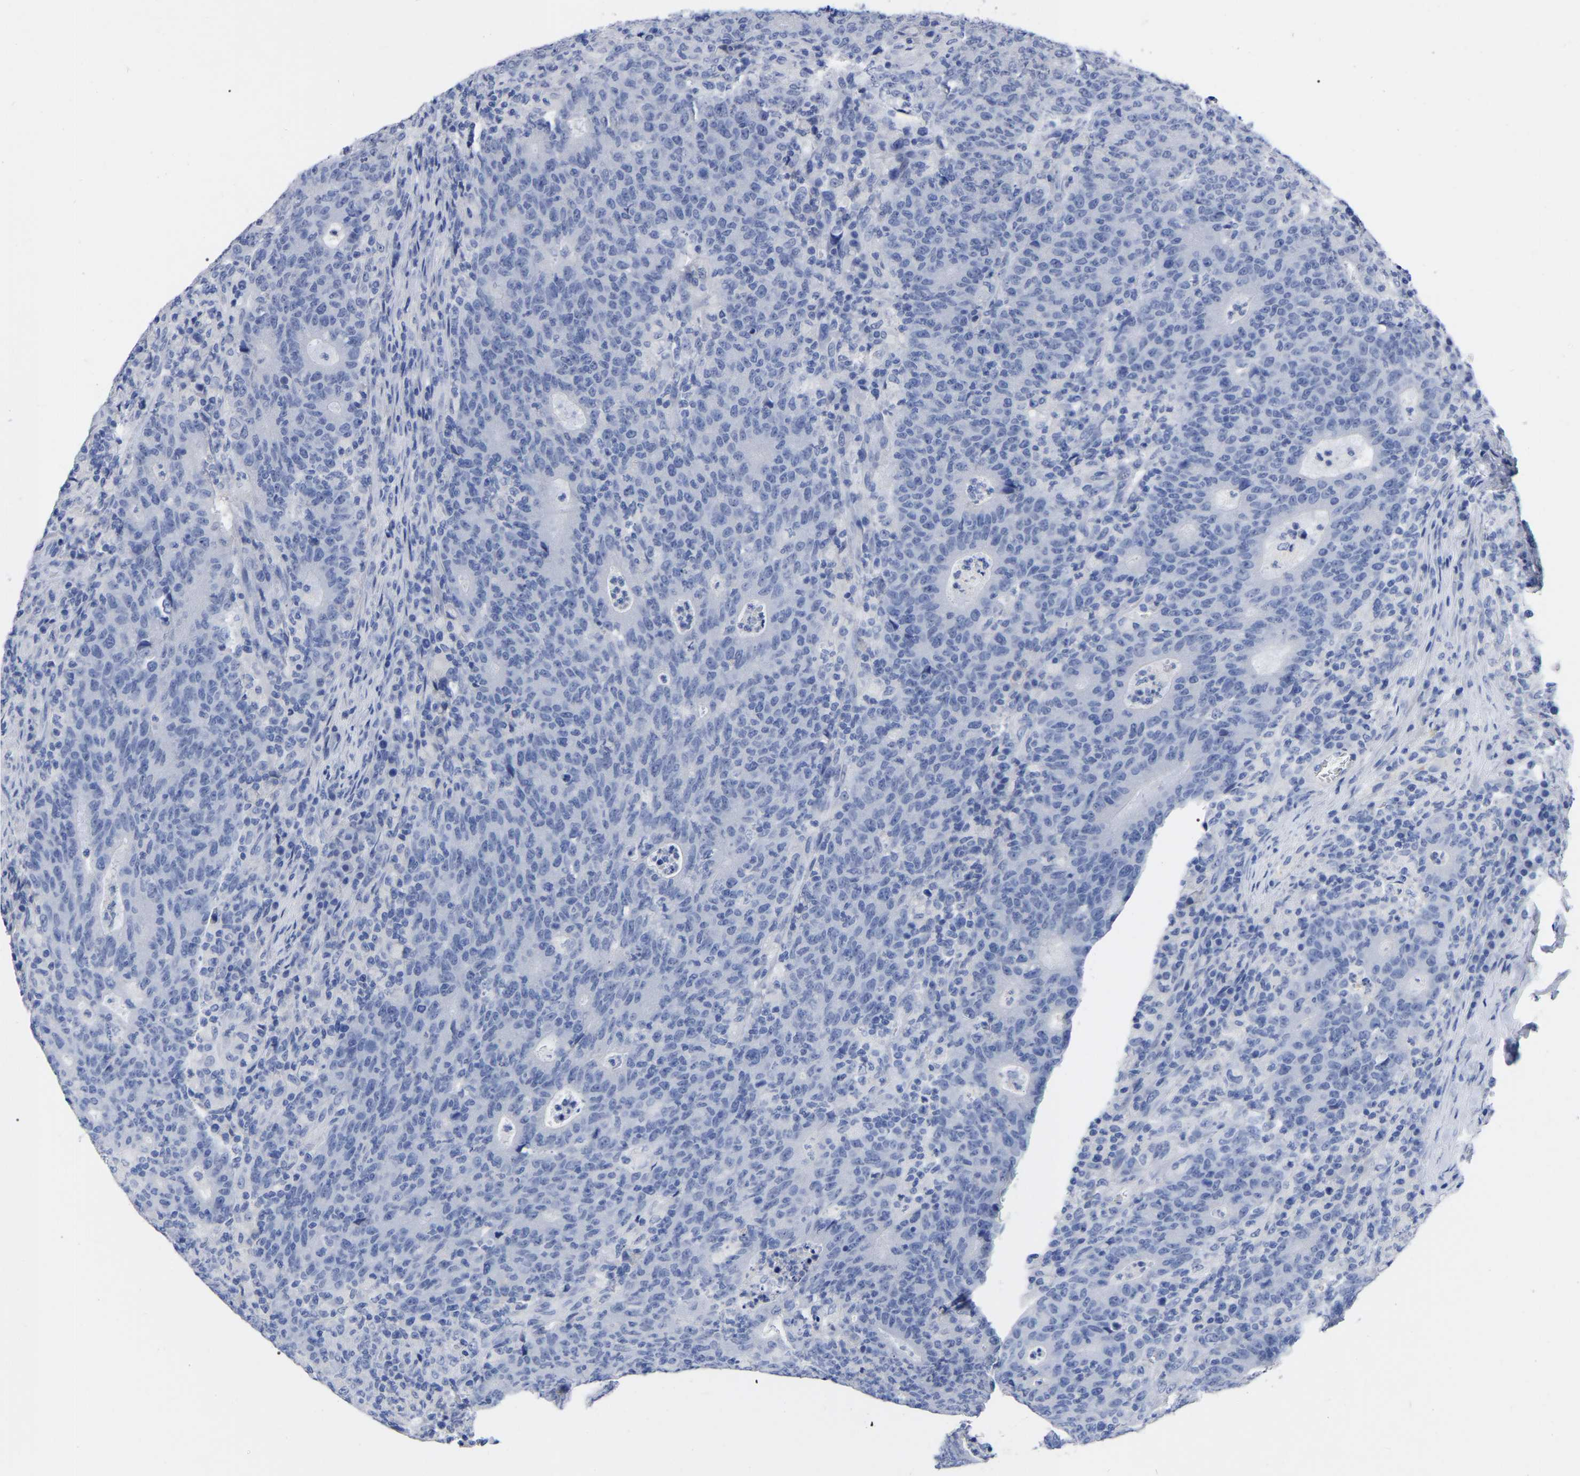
{"staining": {"intensity": "negative", "quantity": "none", "location": "none"}, "tissue": "colorectal cancer", "cell_type": "Tumor cells", "image_type": "cancer", "snomed": [{"axis": "morphology", "description": "Adenocarcinoma, NOS"}, {"axis": "topography", "description": "Colon"}], "caption": "Immunohistochemistry (IHC) of human colorectal adenocarcinoma reveals no positivity in tumor cells. (DAB (3,3'-diaminobenzidine) IHC, high magnification).", "gene": "ANXA13", "patient": {"sex": "female", "age": 75}}